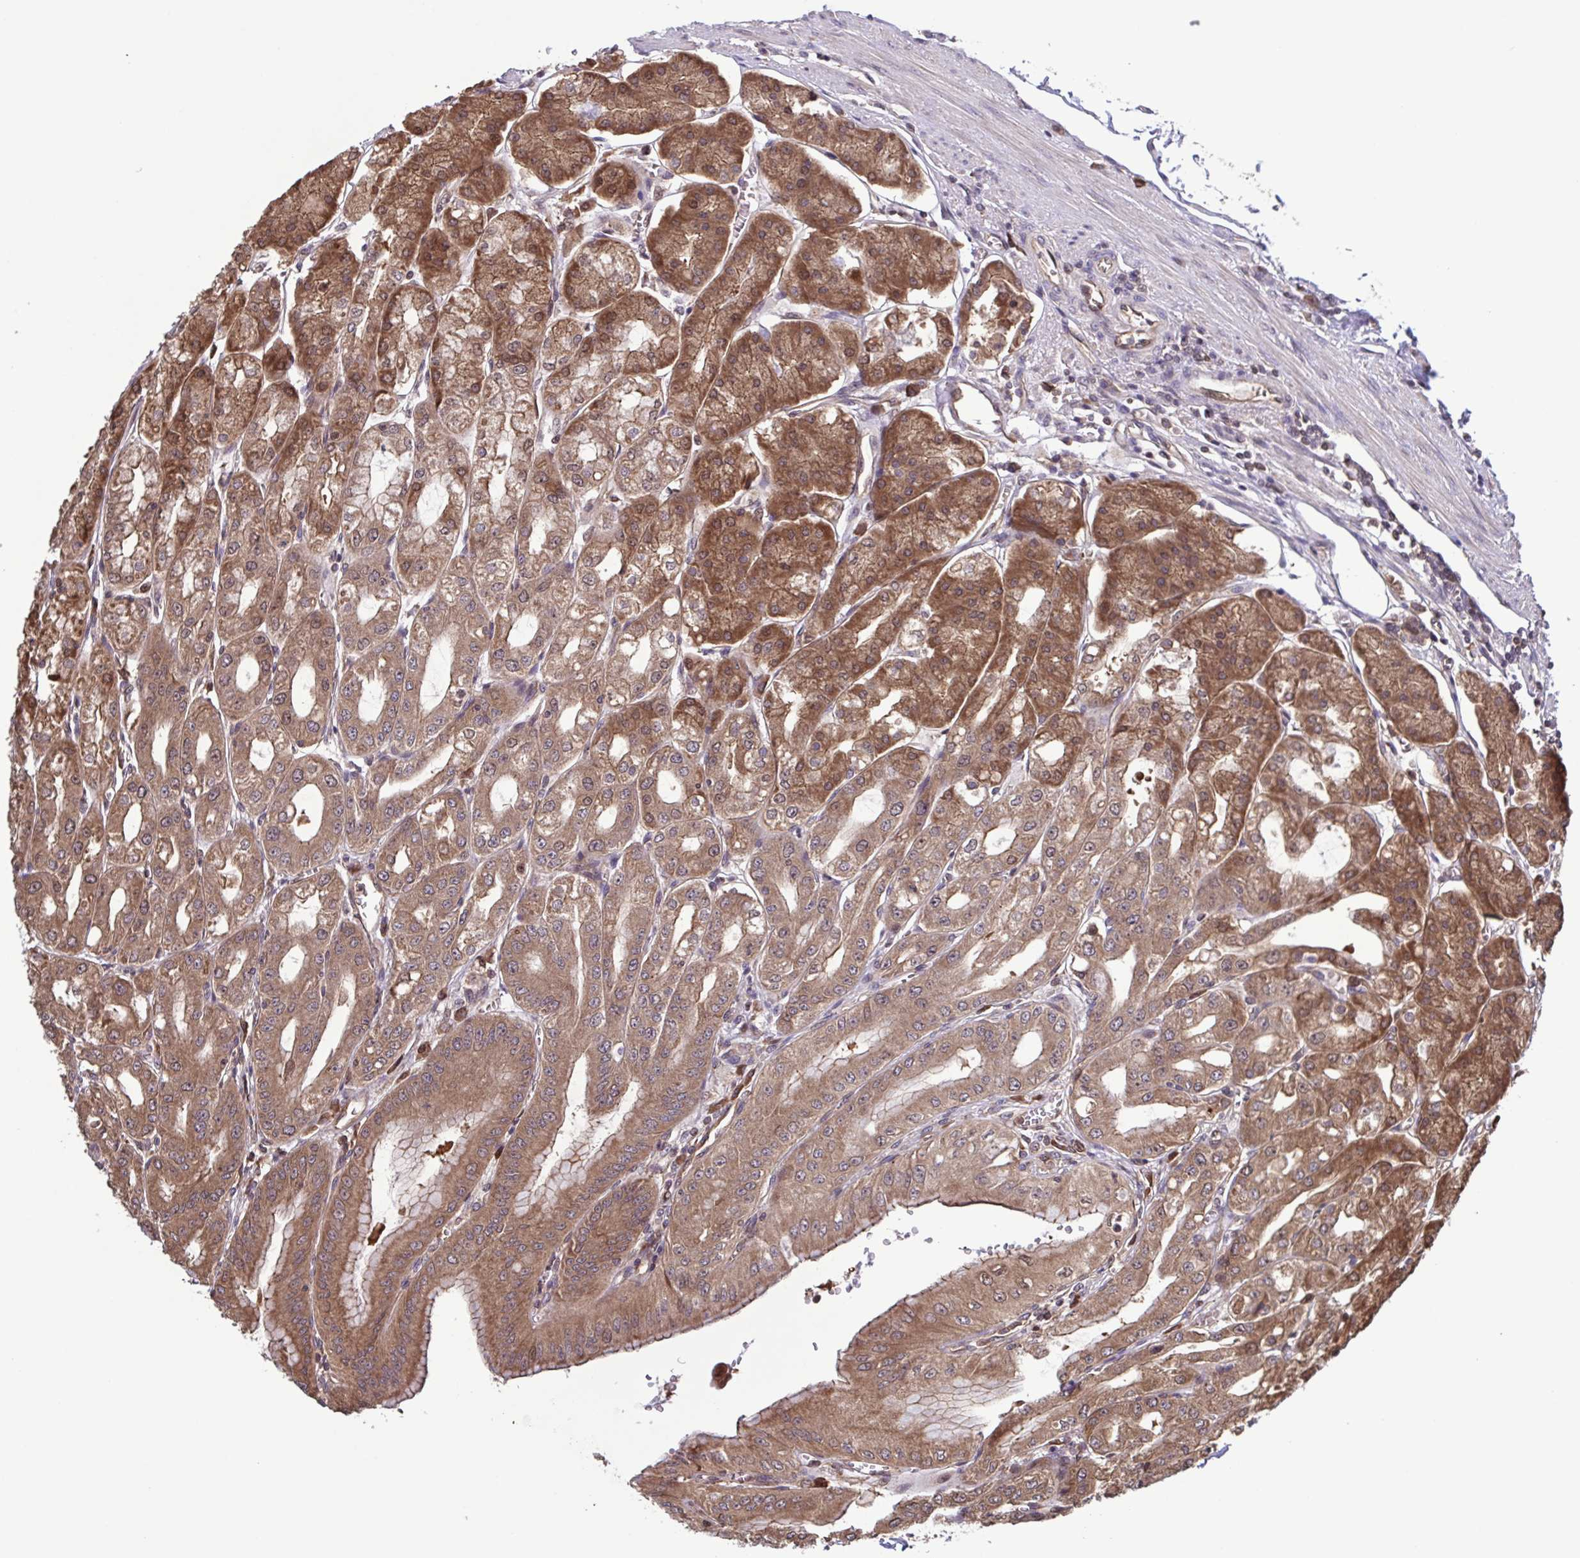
{"staining": {"intensity": "moderate", "quantity": ">75%", "location": "cytoplasmic/membranous,nuclear"}, "tissue": "stomach", "cell_type": "Glandular cells", "image_type": "normal", "snomed": [{"axis": "morphology", "description": "Normal tissue, NOS"}, {"axis": "topography", "description": "Stomach, lower"}], "caption": "Moderate cytoplasmic/membranous,nuclear expression is seen in approximately >75% of glandular cells in normal stomach.", "gene": "SEC63", "patient": {"sex": "male", "age": 71}}